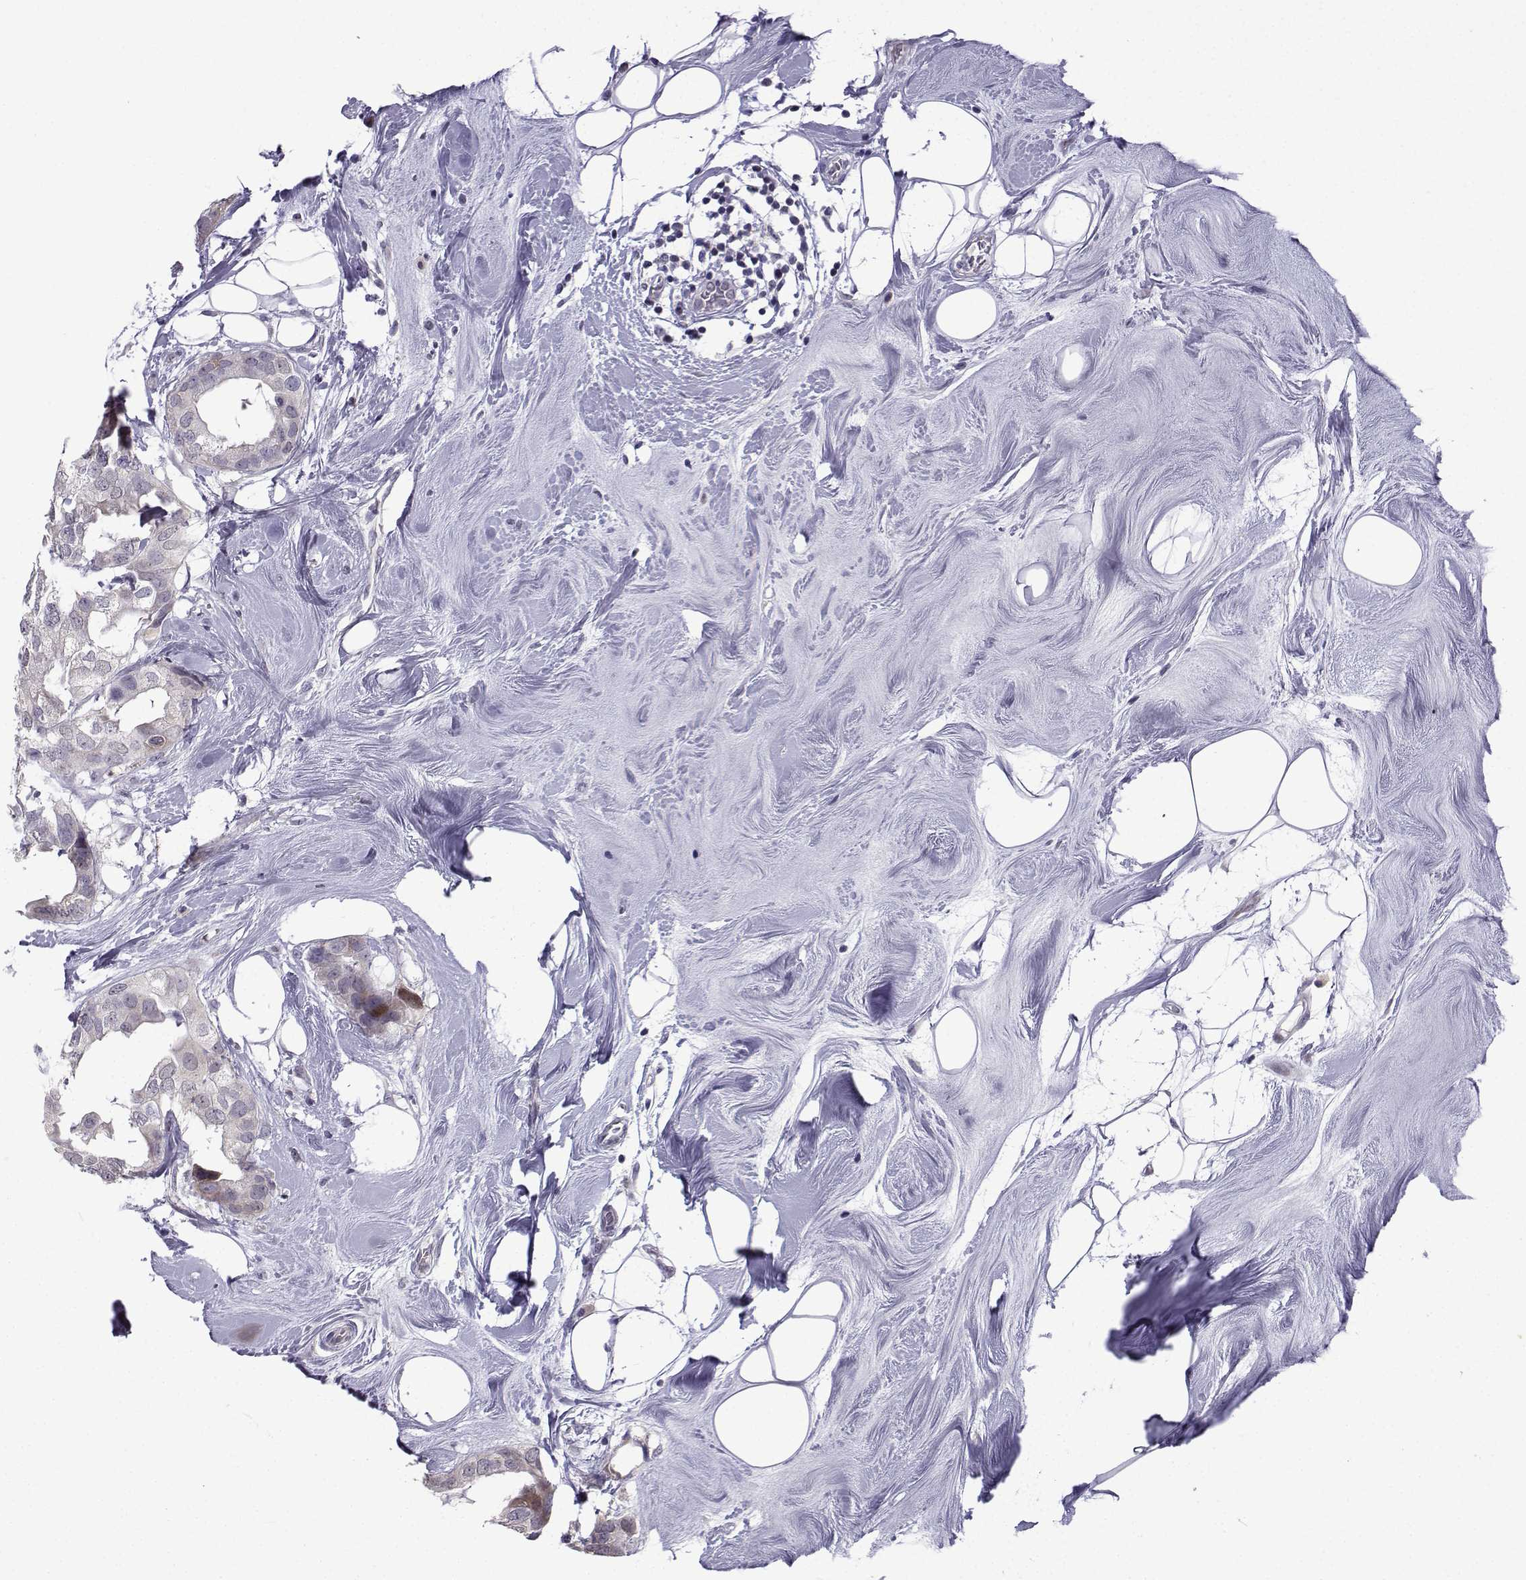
{"staining": {"intensity": "weak", "quantity": "<25%", "location": "cytoplasmic/membranous"}, "tissue": "breast cancer", "cell_type": "Tumor cells", "image_type": "cancer", "snomed": [{"axis": "morphology", "description": "Normal tissue, NOS"}, {"axis": "morphology", "description": "Duct carcinoma"}, {"axis": "topography", "description": "Breast"}], "caption": "A histopathology image of breast cancer stained for a protein demonstrates no brown staining in tumor cells.", "gene": "CFAP70", "patient": {"sex": "female", "age": 40}}